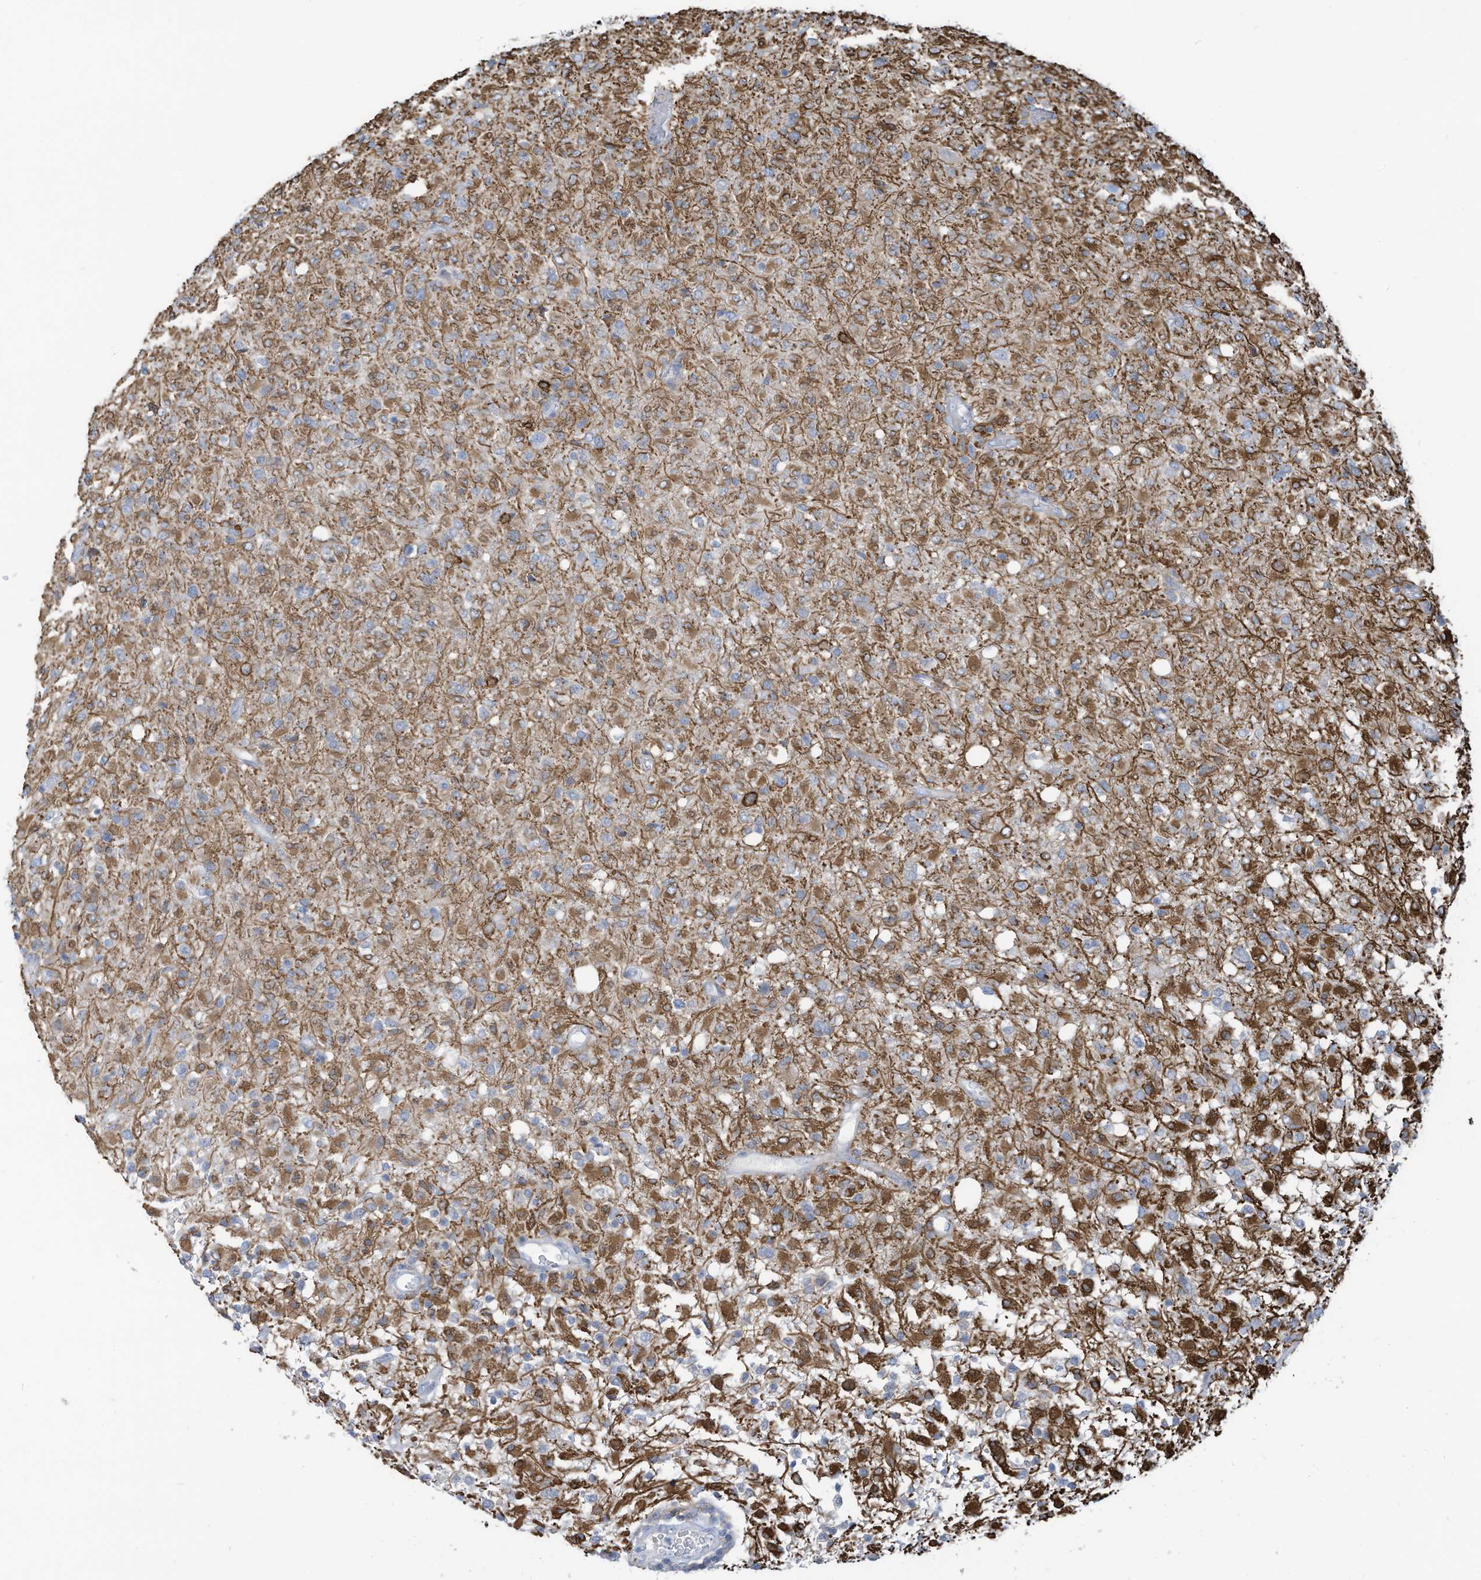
{"staining": {"intensity": "moderate", "quantity": "<25%", "location": "cytoplasmic/membranous"}, "tissue": "glioma", "cell_type": "Tumor cells", "image_type": "cancer", "snomed": [{"axis": "morphology", "description": "Glioma, malignant, High grade"}, {"axis": "topography", "description": "Brain"}], "caption": "Glioma stained with a protein marker exhibits moderate staining in tumor cells.", "gene": "SLC1A5", "patient": {"sex": "female", "age": 57}}